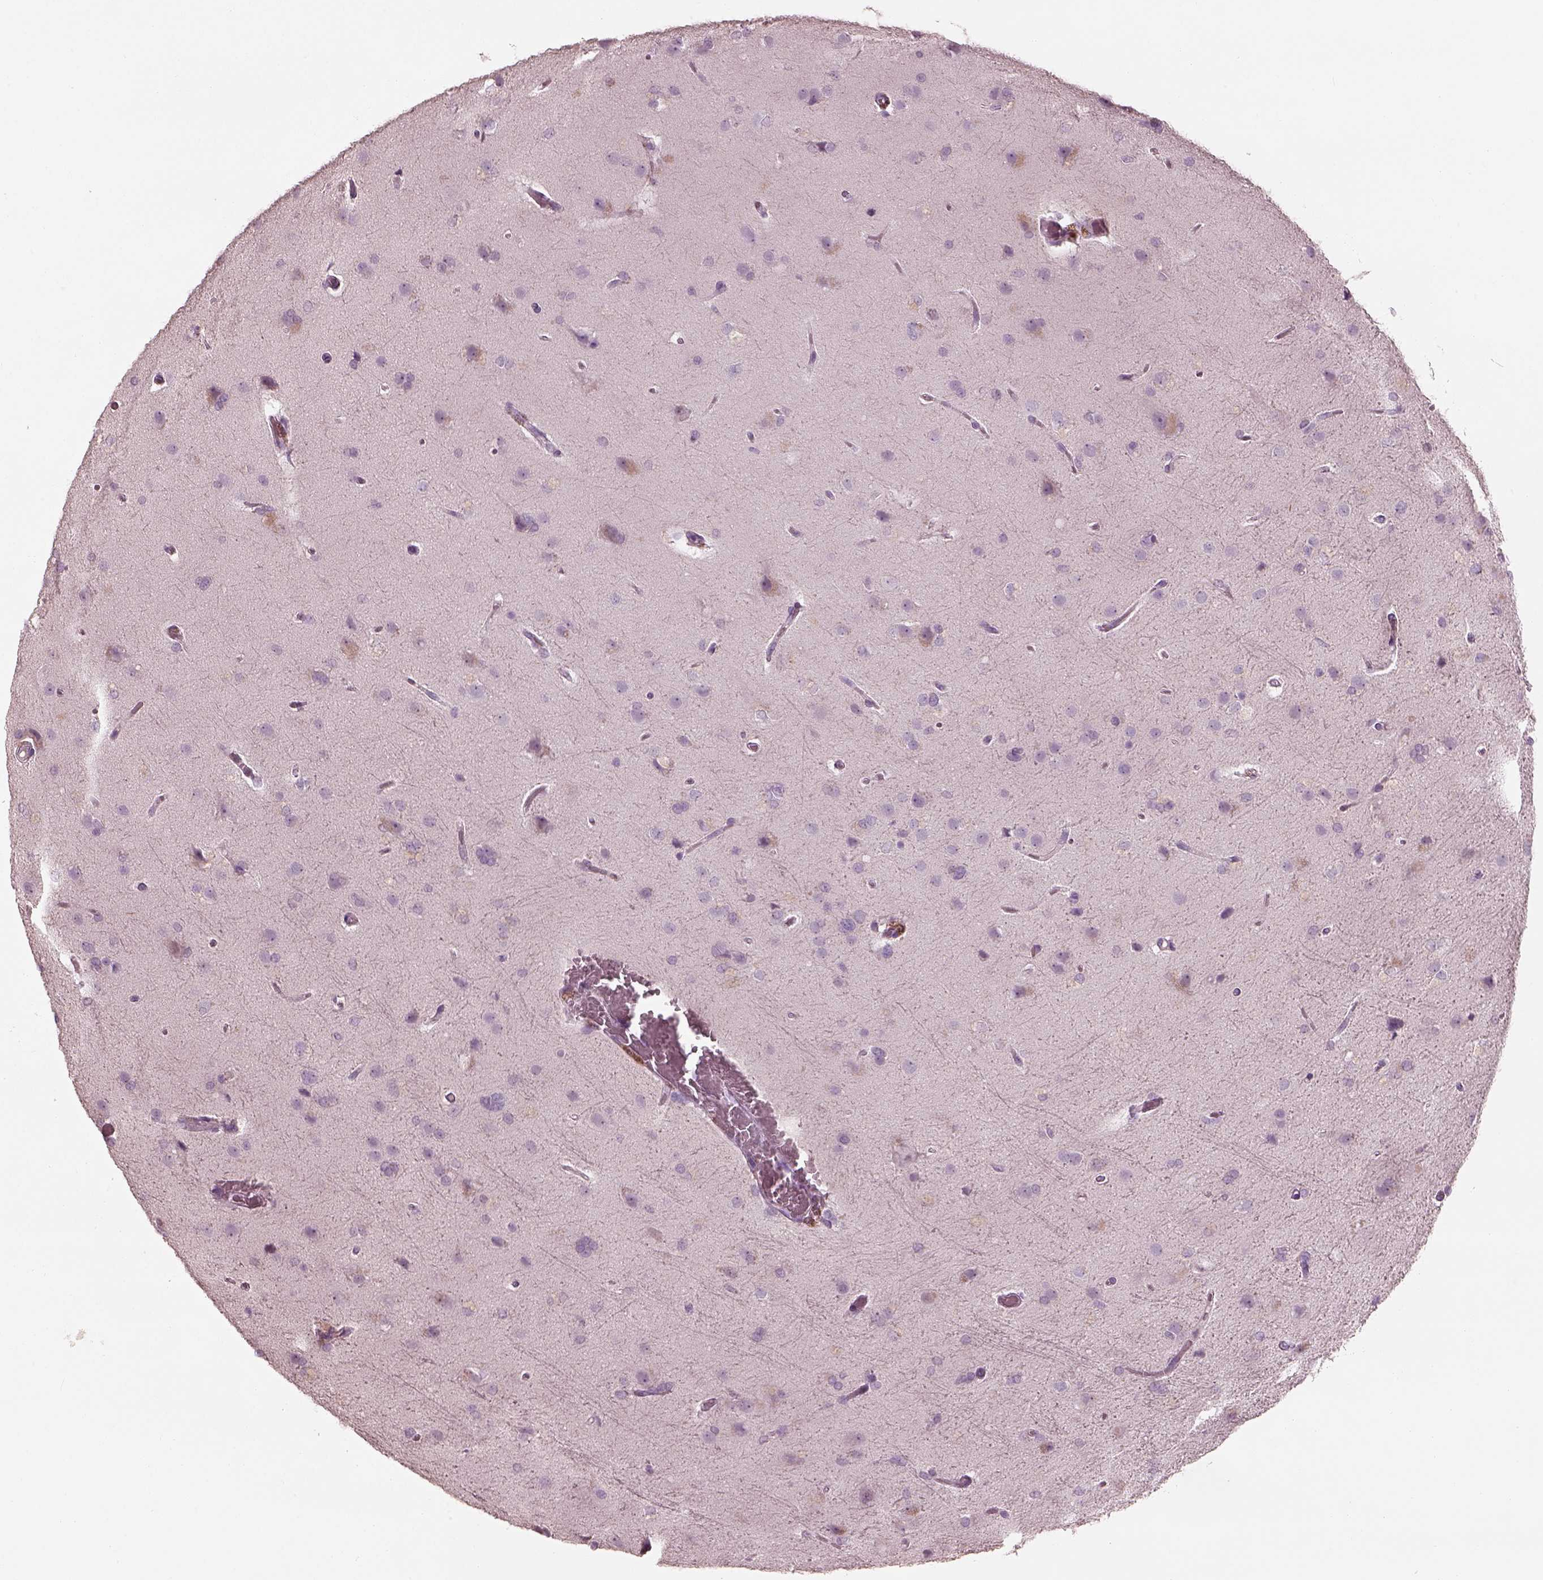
{"staining": {"intensity": "negative", "quantity": "none", "location": "none"}, "tissue": "glioma", "cell_type": "Tumor cells", "image_type": "cancer", "snomed": [{"axis": "morphology", "description": "Glioma, malignant, High grade"}, {"axis": "topography", "description": "Brain"}], "caption": "An image of glioma stained for a protein shows no brown staining in tumor cells. Nuclei are stained in blue.", "gene": "RSPH9", "patient": {"sex": "male", "age": 68}}